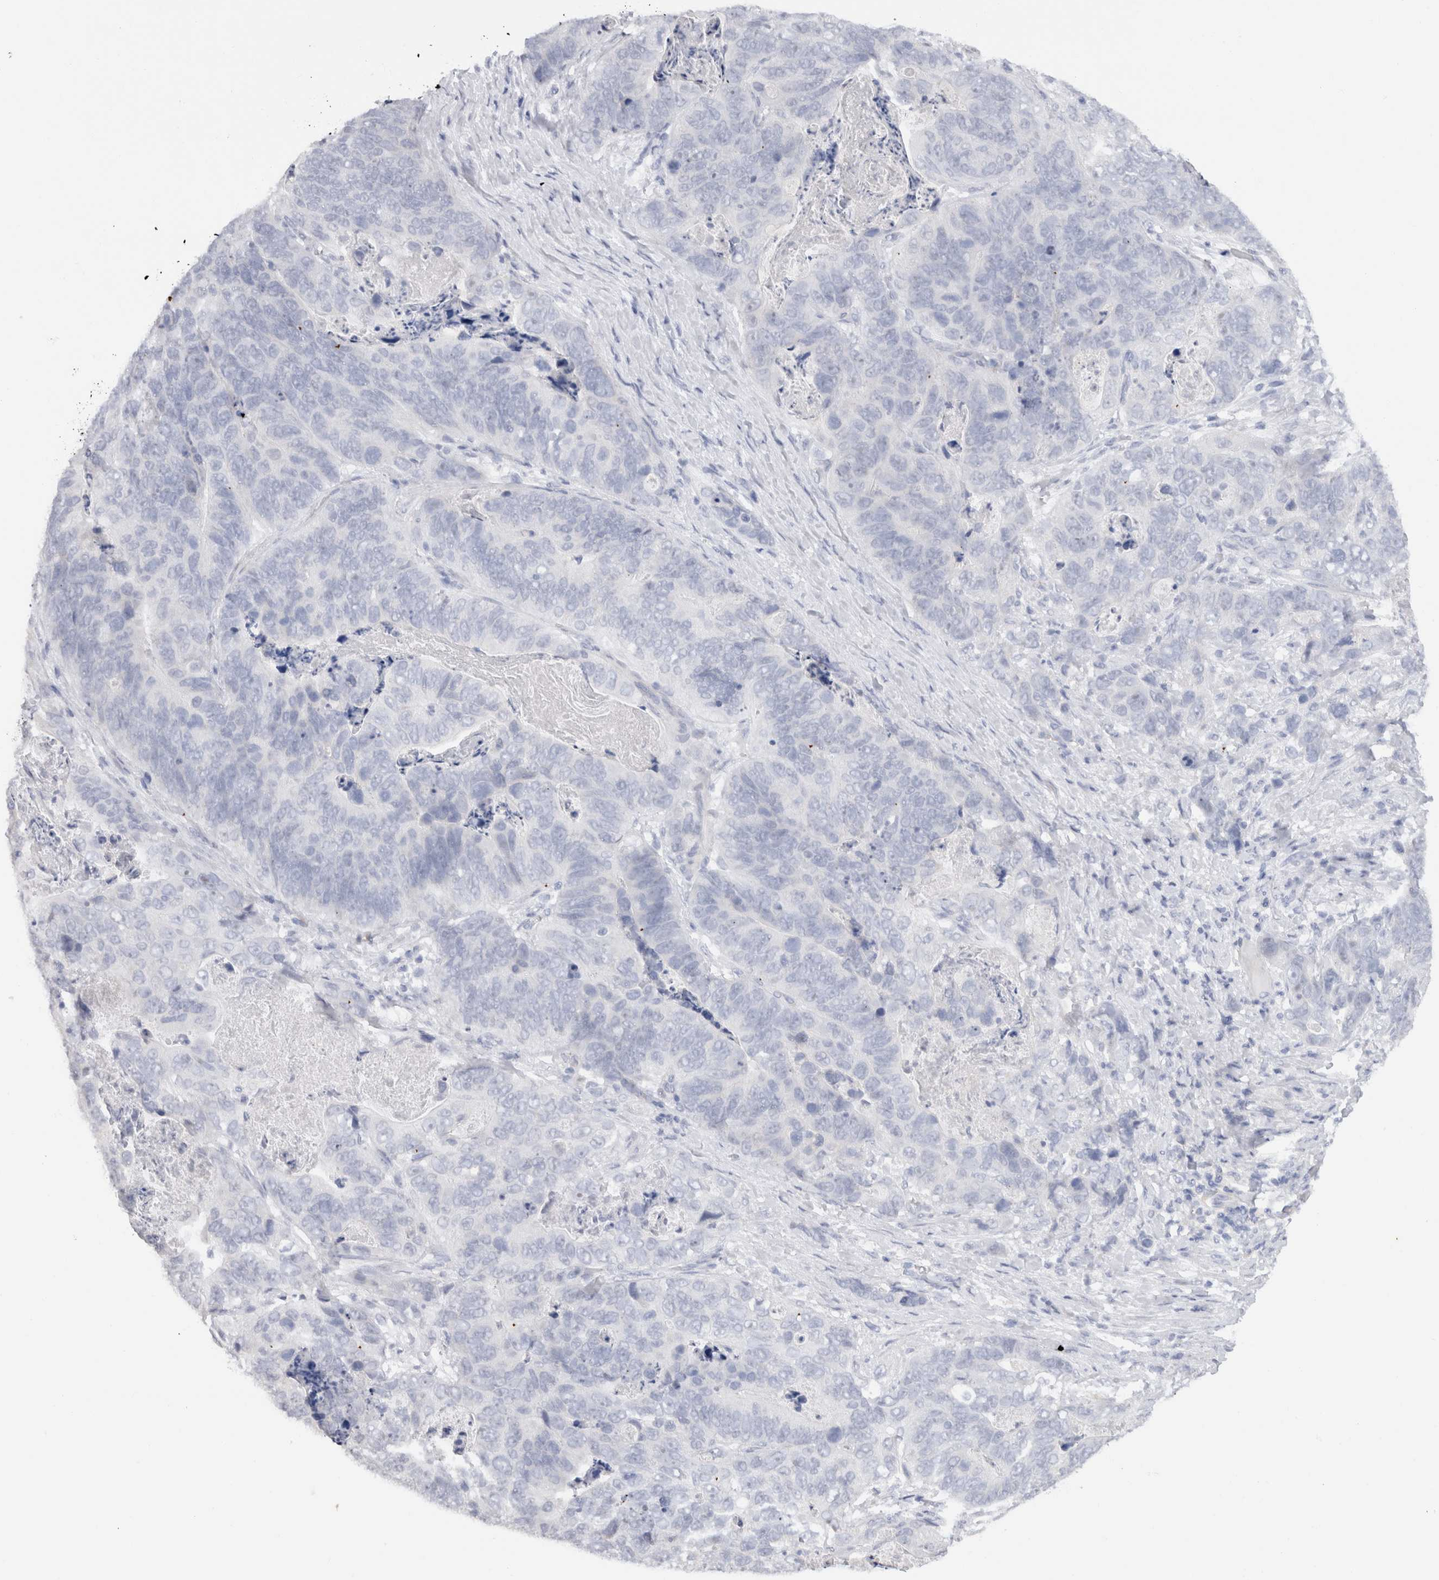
{"staining": {"intensity": "negative", "quantity": "none", "location": "none"}, "tissue": "stomach cancer", "cell_type": "Tumor cells", "image_type": "cancer", "snomed": [{"axis": "morphology", "description": "Normal tissue, NOS"}, {"axis": "morphology", "description": "Adenocarcinoma, NOS"}, {"axis": "topography", "description": "Stomach"}], "caption": "The immunohistochemistry (IHC) histopathology image has no significant staining in tumor cells of adenocarcinoma (stomach) tissue.", "gene": "C9orf50", "patient": {"sex": "female", "age": 89}}